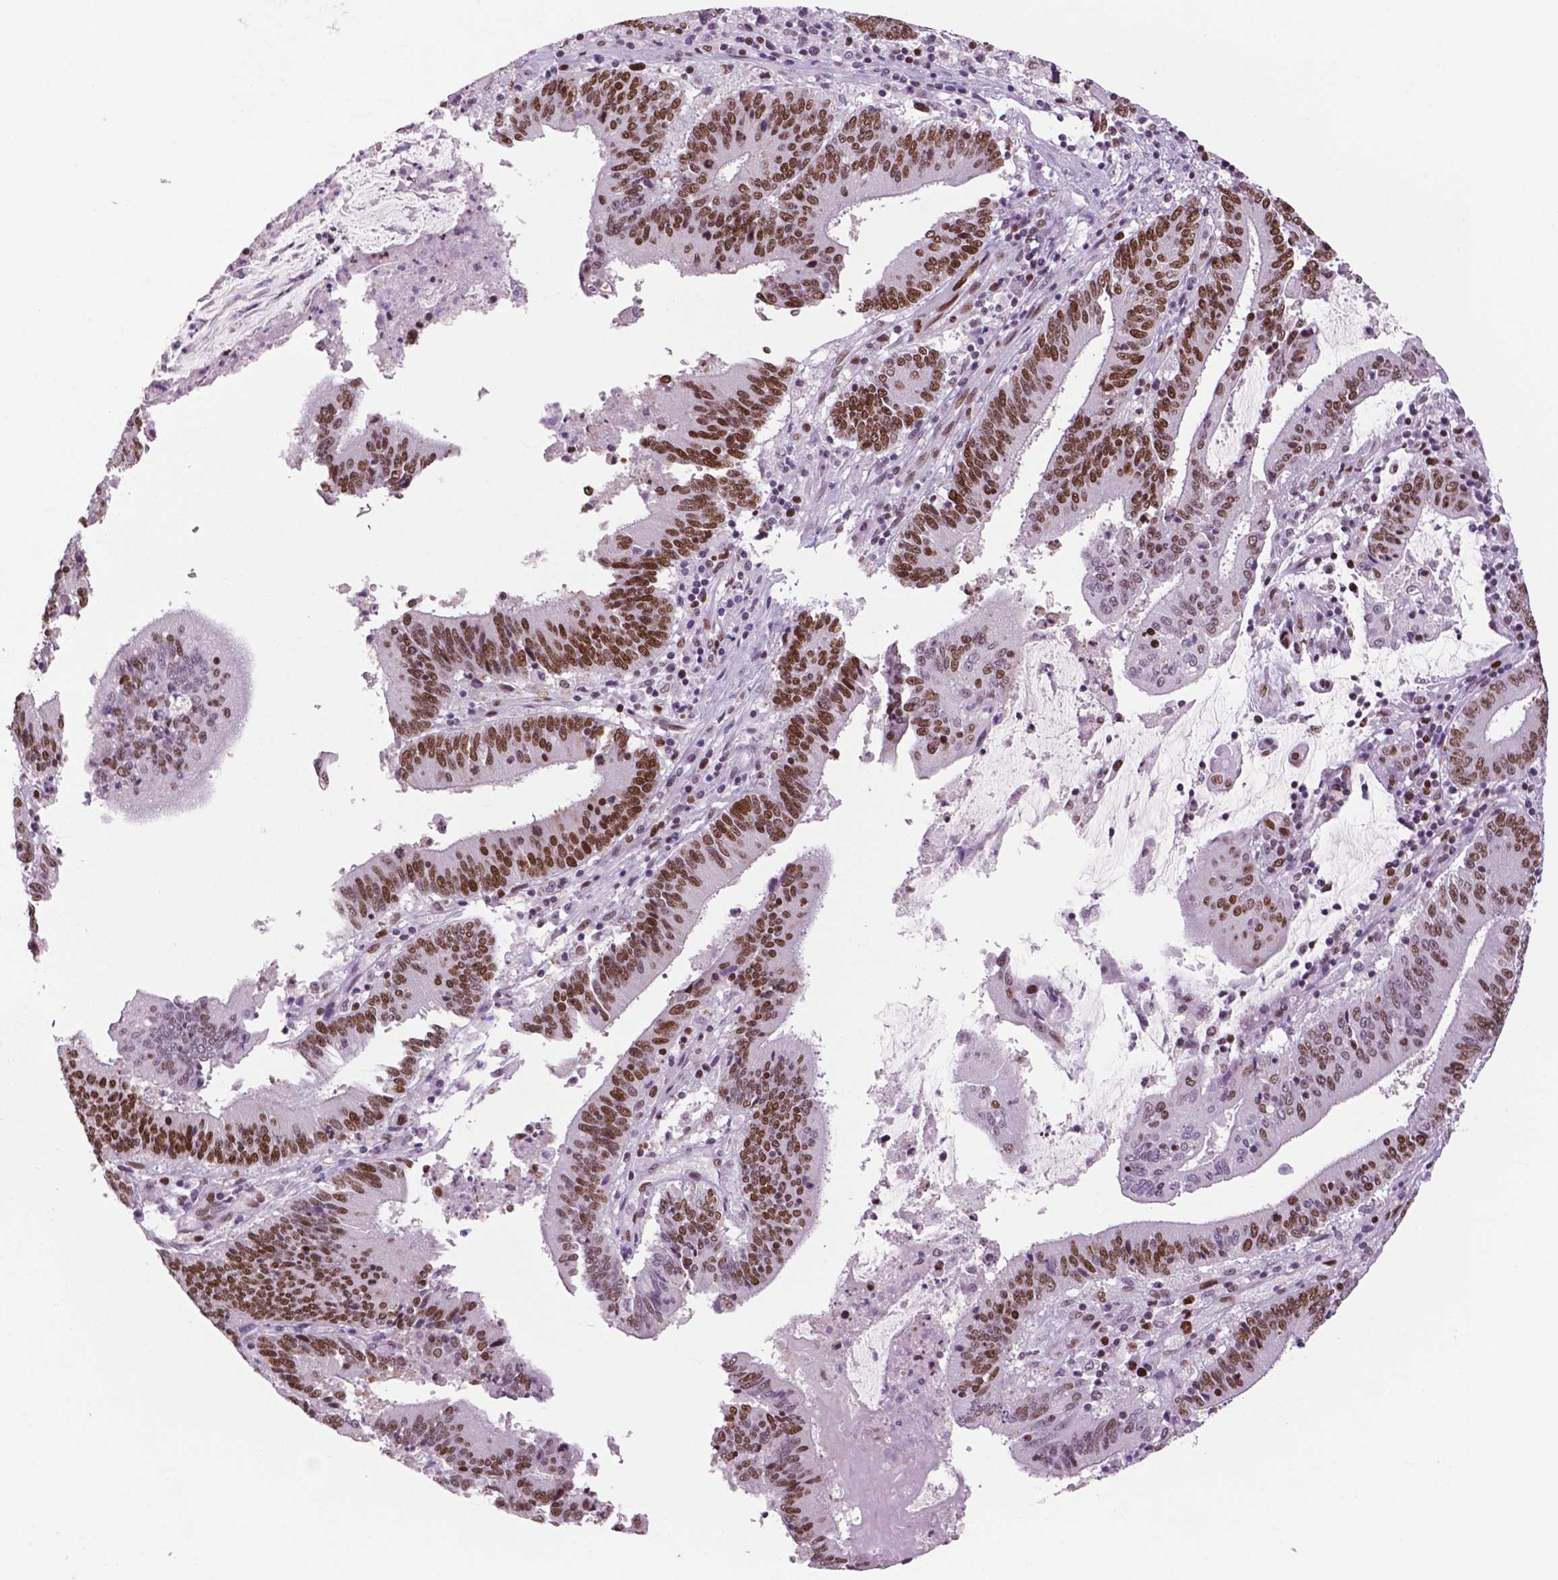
{"staining": {"intensity": "strong", "quantity": "25%-75%", "location": "nuclear"}, "tissue": "stomach cancer", "cell_type": "Tumor cells", "image_type": "cancer", "snomed": [{"axis": "morphology", "description": "Adenocarcinoma, NOS"}, {"axis": "topography", "description": "Stomach, upper"}], "caption": "Tumor cells show high levels of strong nuclear expression in approximately 25%-75% of cells in stomach cancer.", "gene": "MSH6", "patient": {"sex": "male", "age": 68}}